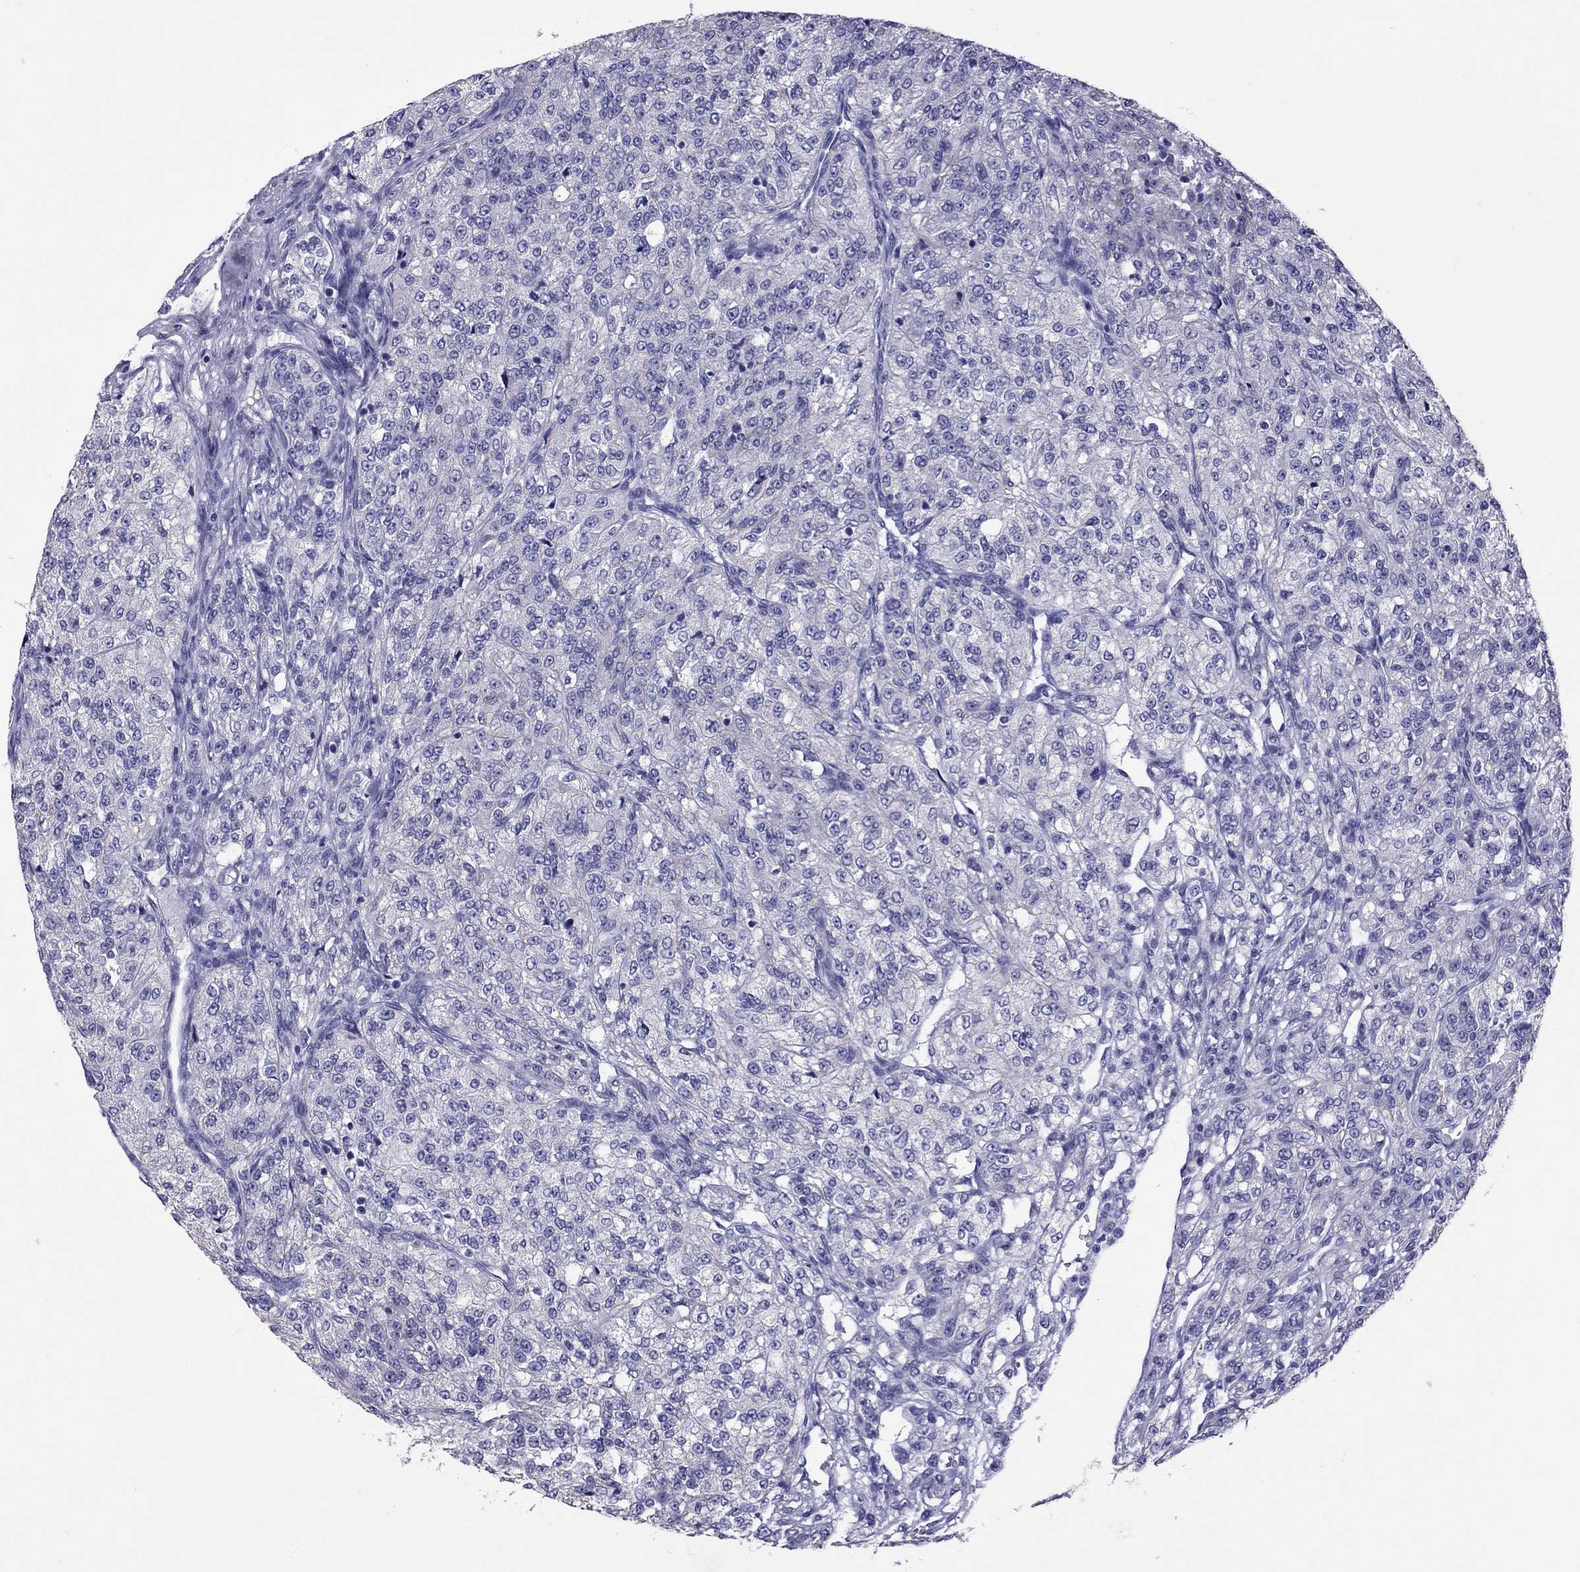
{"staining": {"intensity": "negative", "quantity": "none", "location": "none"}, "tissue": "renal cancer", "cell_type": "Tumor cells", "image_type": "cancer", "snomed": [{"axis": "morphology", "description": "Adenocarcinoma, NOS"}, {"axis": "topography", "description": "Kidney"}], "caption": "Protein analysis of adenocarcinoma (renal) shows no significant expression in tumor cells.", "gene": "TTLL13", "patient": {"sex": "female", "age": 63}}